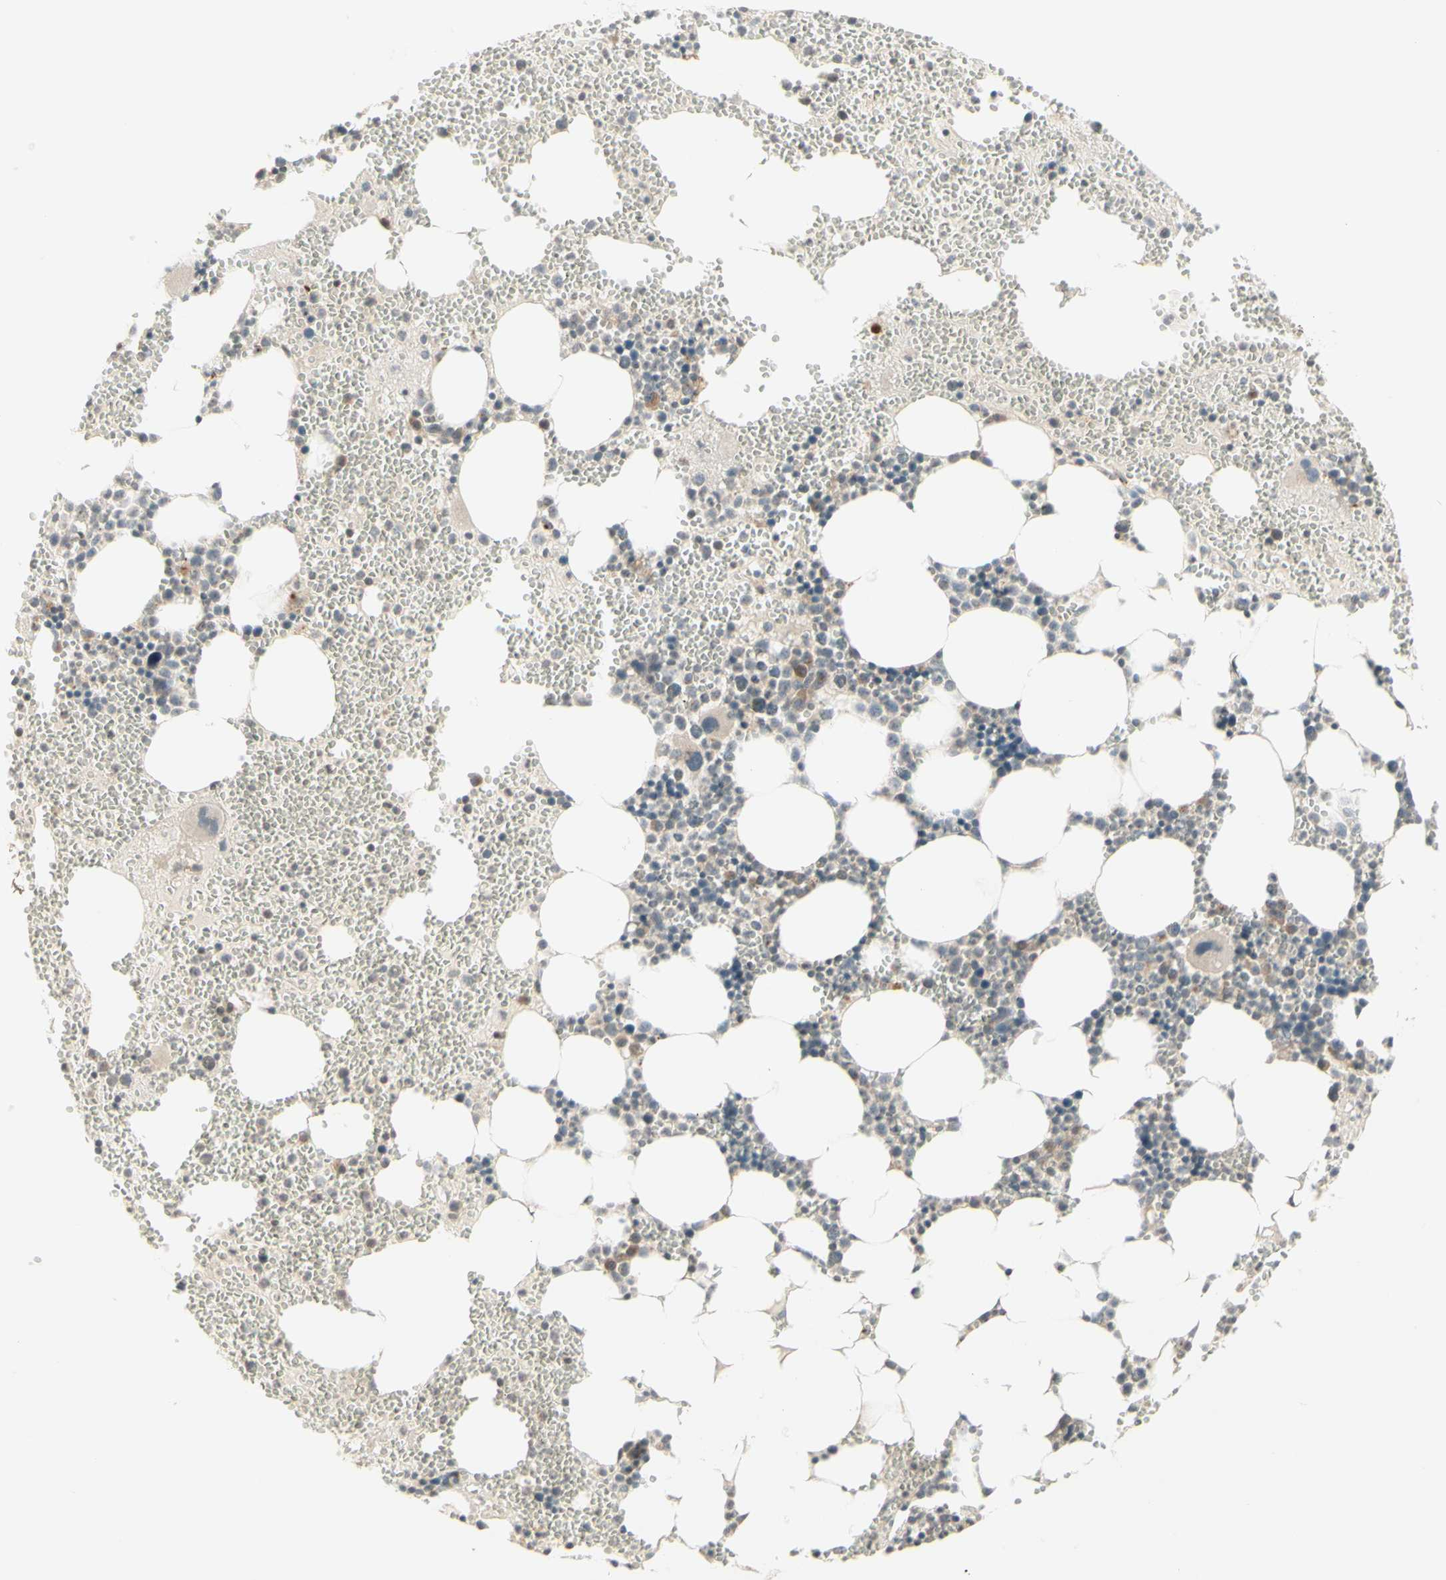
{"staining": {"intensity": "weak", "quantity": "25%-75%", "location": "cytoplasmic/membranous"}, "tissue": "bone marrow", "cell_type": "Hematopoietic cells", "image_type": "normal", "snomed": [{"axis": "morphology", "description": "Normal tissue, NOS"}, {"axis": "morphology", "description": "Inflammation, NOS"}, {"axis": "topography", "description": "Bone marrow"}], "caption": "Immunohistochemistry (IHC) image of normal human bone marrow stained for a protein (brown), which exhibits low levels of weak cytoplasmic/membranous positivity in approximately 25%-75% of hematopoietic cells.", "gene": "ZW10", "patient": {"sex": "female", "age": 76}}